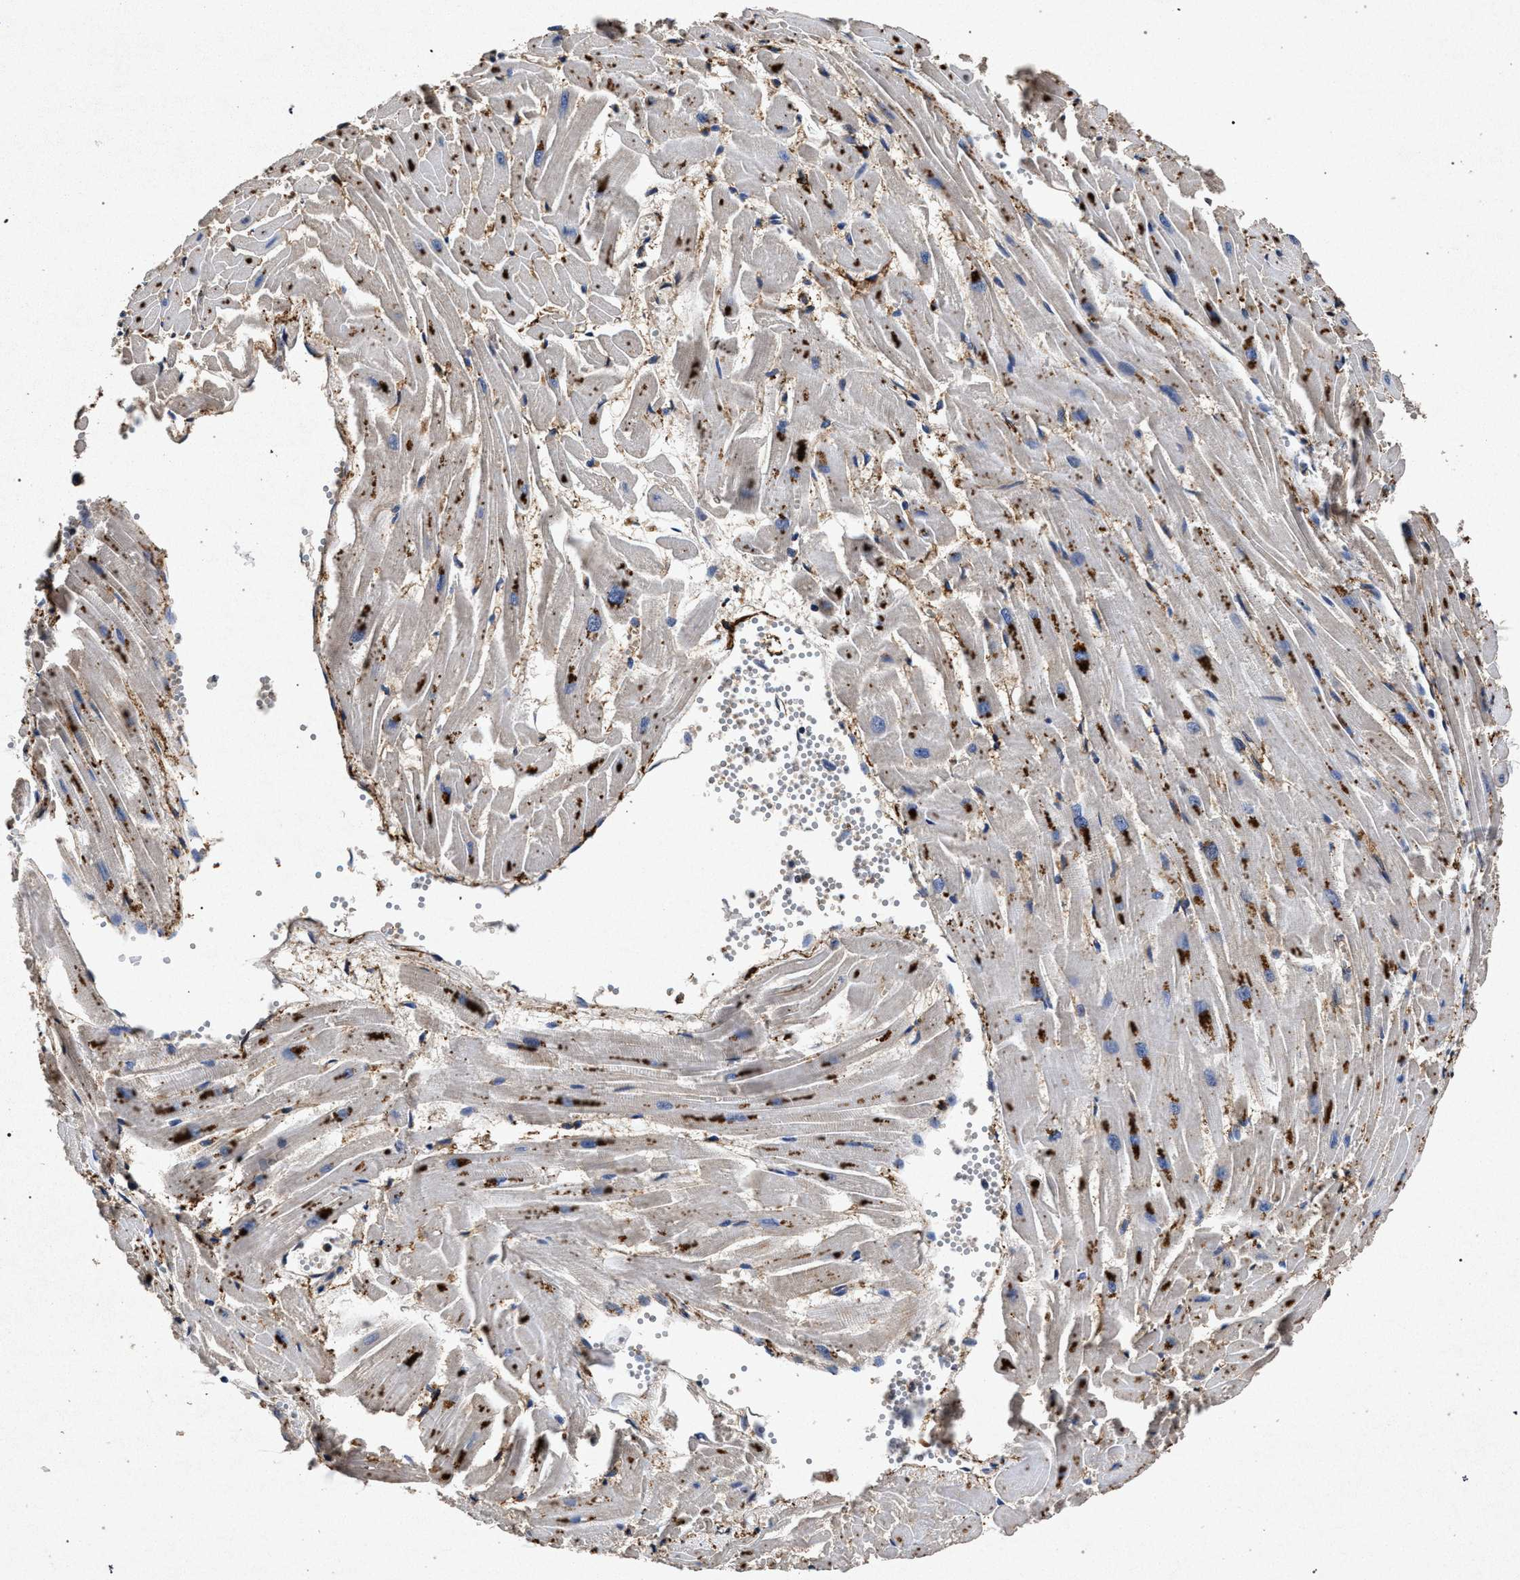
{"staining": {"intensity": "strong", "quantity": "25%-75%", "location": "cytoplasmic/membranous"}, "tissue": "heart muscle", "cell_type": "Cardiomyocytes", "image_type": "normal", "snomed": [{"axis": "morphology", "description": "Normal tissue, NOS"}, {"axis": "topography", "description": "Heart"}], "caption": "Immunohistochemistry (DAB) staining of unremarkable heart muscle exhibits strong cytoplasmic/membranous protein staining in about 25%-75% of cardiomyocytes.", "gene": "MARCKS", "patient": {"sex": "female", "age": 19}}